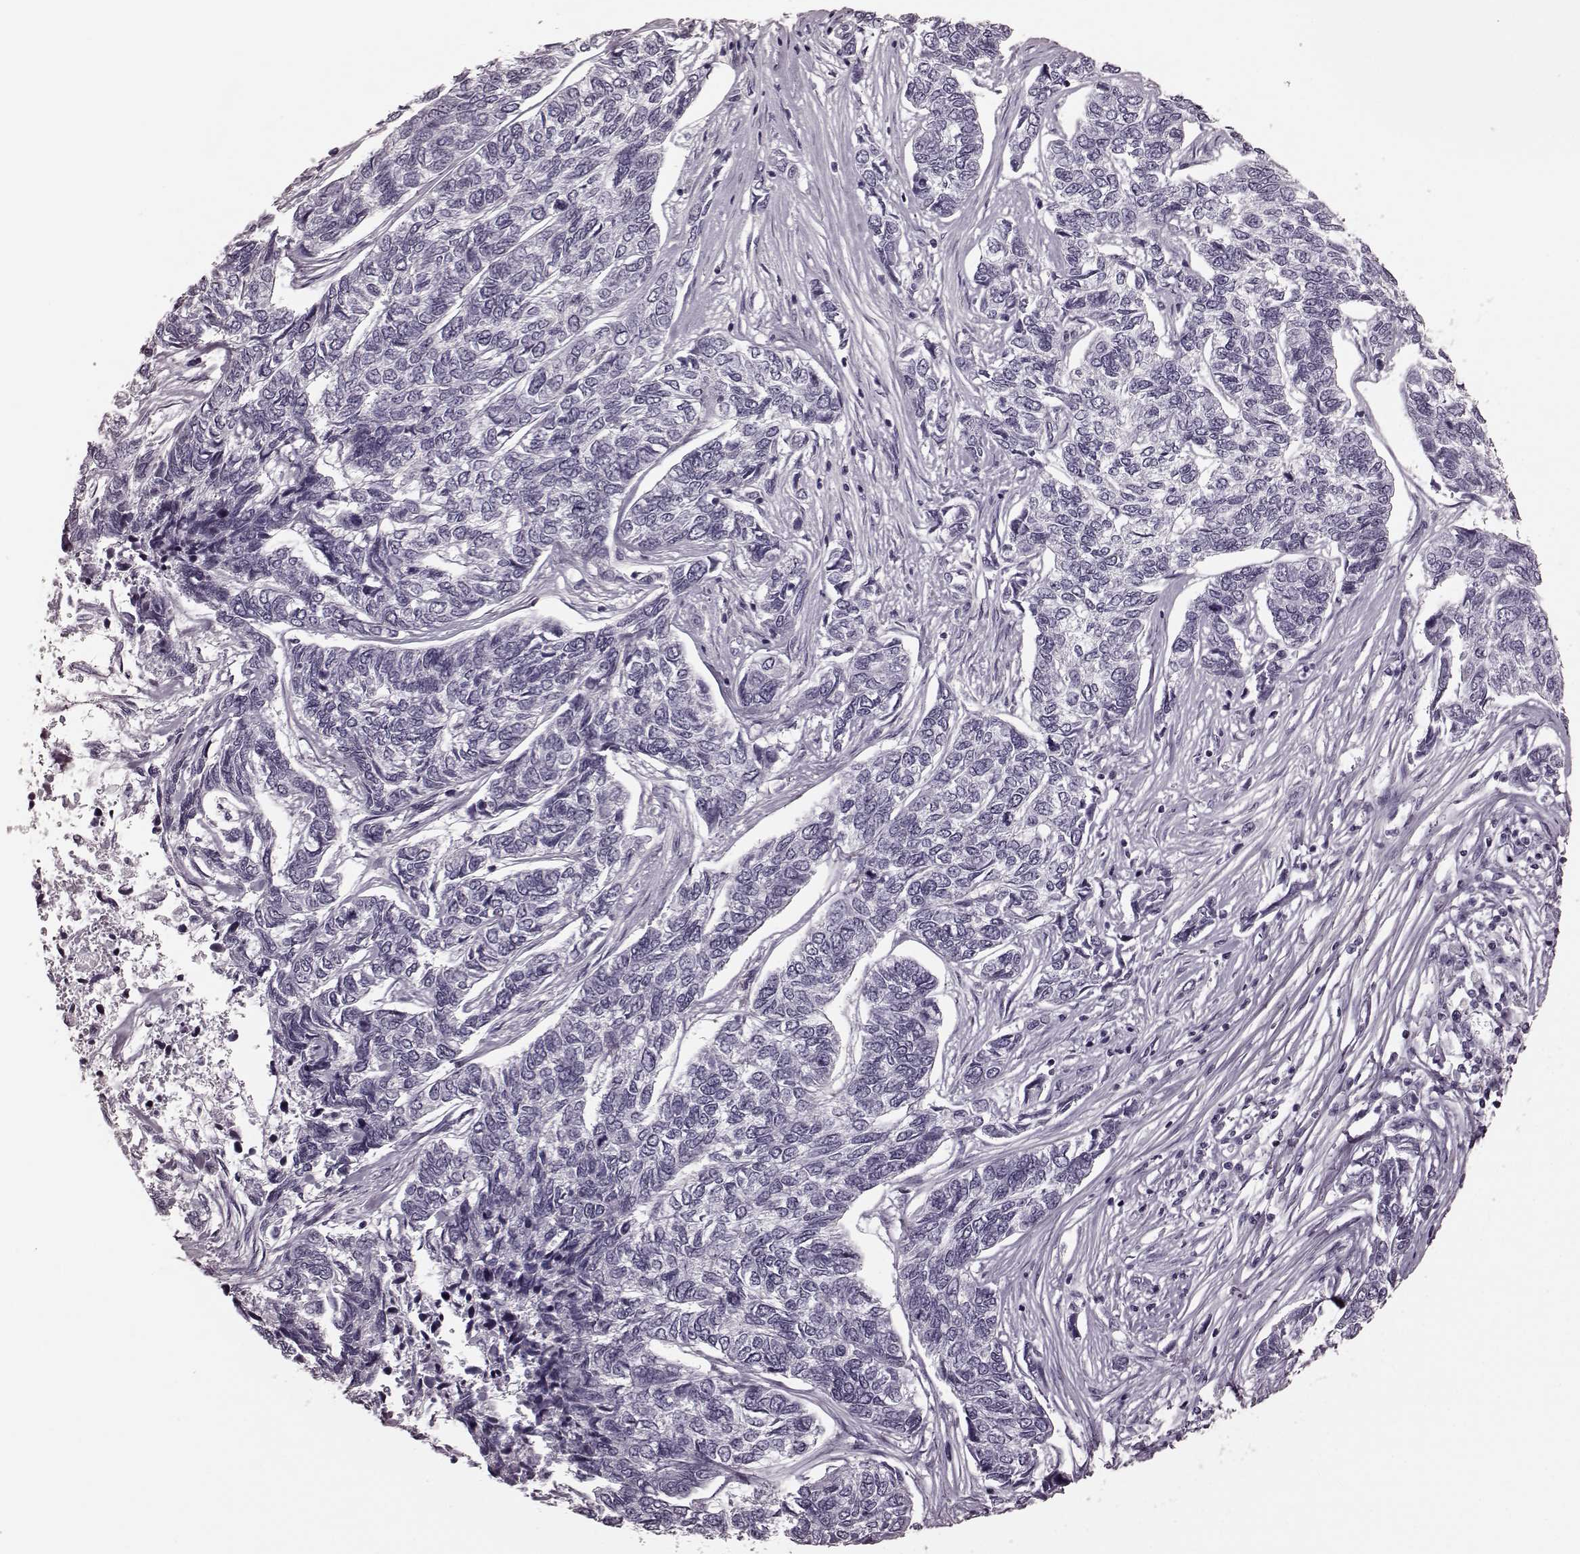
{"staining": {"intensity": "negative", "quantity": "none", "location": "none"}, "tissue": "skin cancer", "cell_type": "Tumor cells", "image_type": "cancer", "snomed": [{"axis": "morphology", "description": "Basal cell carcinoma"}, {"axis": "topography", "description": "Skin"}], "caption": "Immunohistochemistry (IHC) of skin cancer (basal cell carcinoma) demonstrates no staining in tumor cells.", "gene": "TRPM1", "patient": {"sex": "female", "age": 65}}